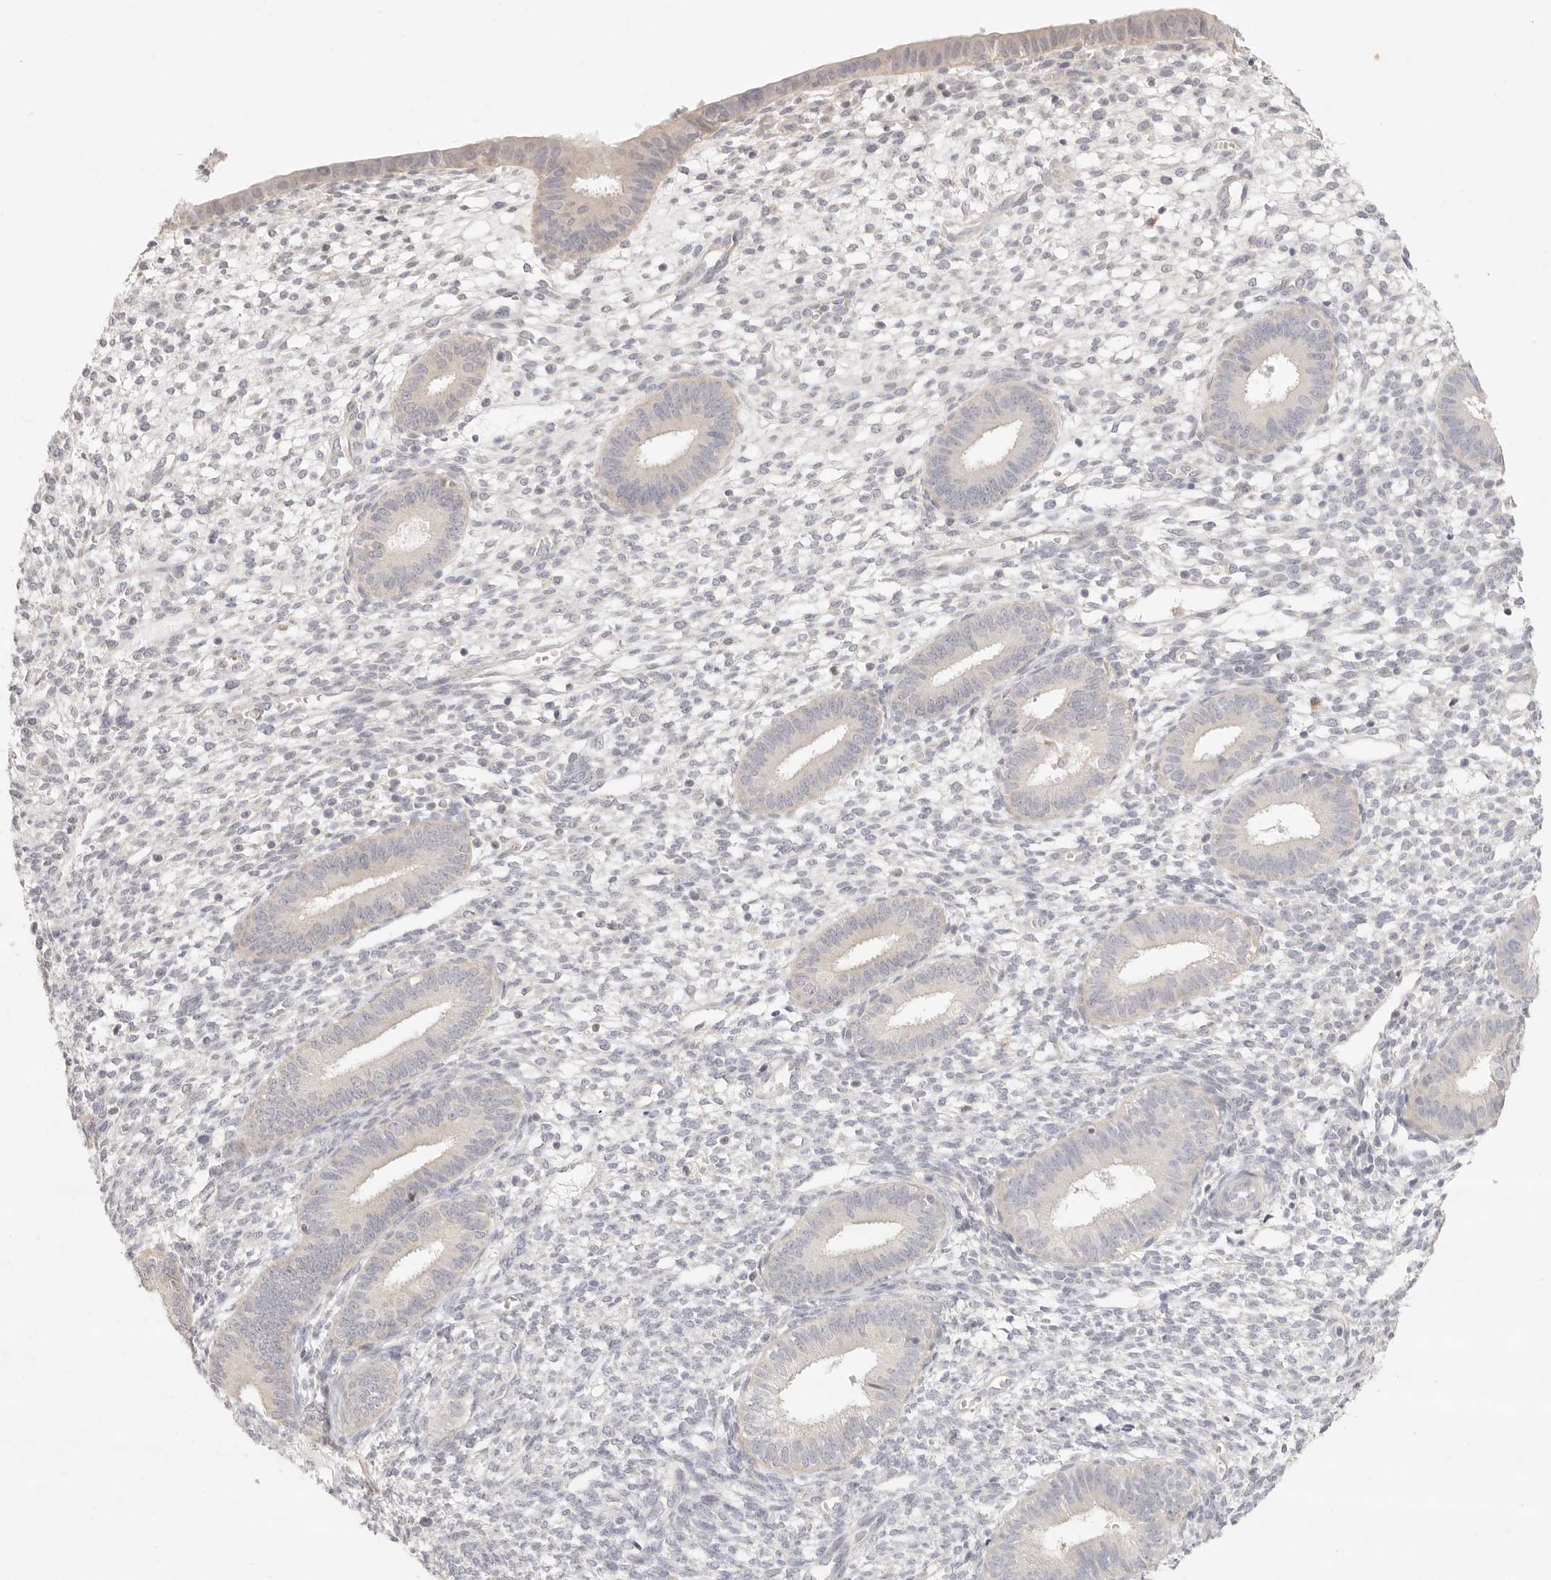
{"staining": {"intensity": "negative", "quantity": "none", "location": "none"}, "tissue": "endometrium", "cell_type": "Cells in endometrial stroma", "image_type": "normal", "snomed": [{"axis": "morphology", "description": "Normal tissue, NOS"}, {"axis": "topography", "description": "Endometrium"}], "caption": "Cells in endometrial stroma are negative for protein expression in unremarkable human endometrium. (Brightfield microscopy of DAB IHC at high magnification).", "gene": "GPR156", "patient": {"sex": "female", "age": 46}}